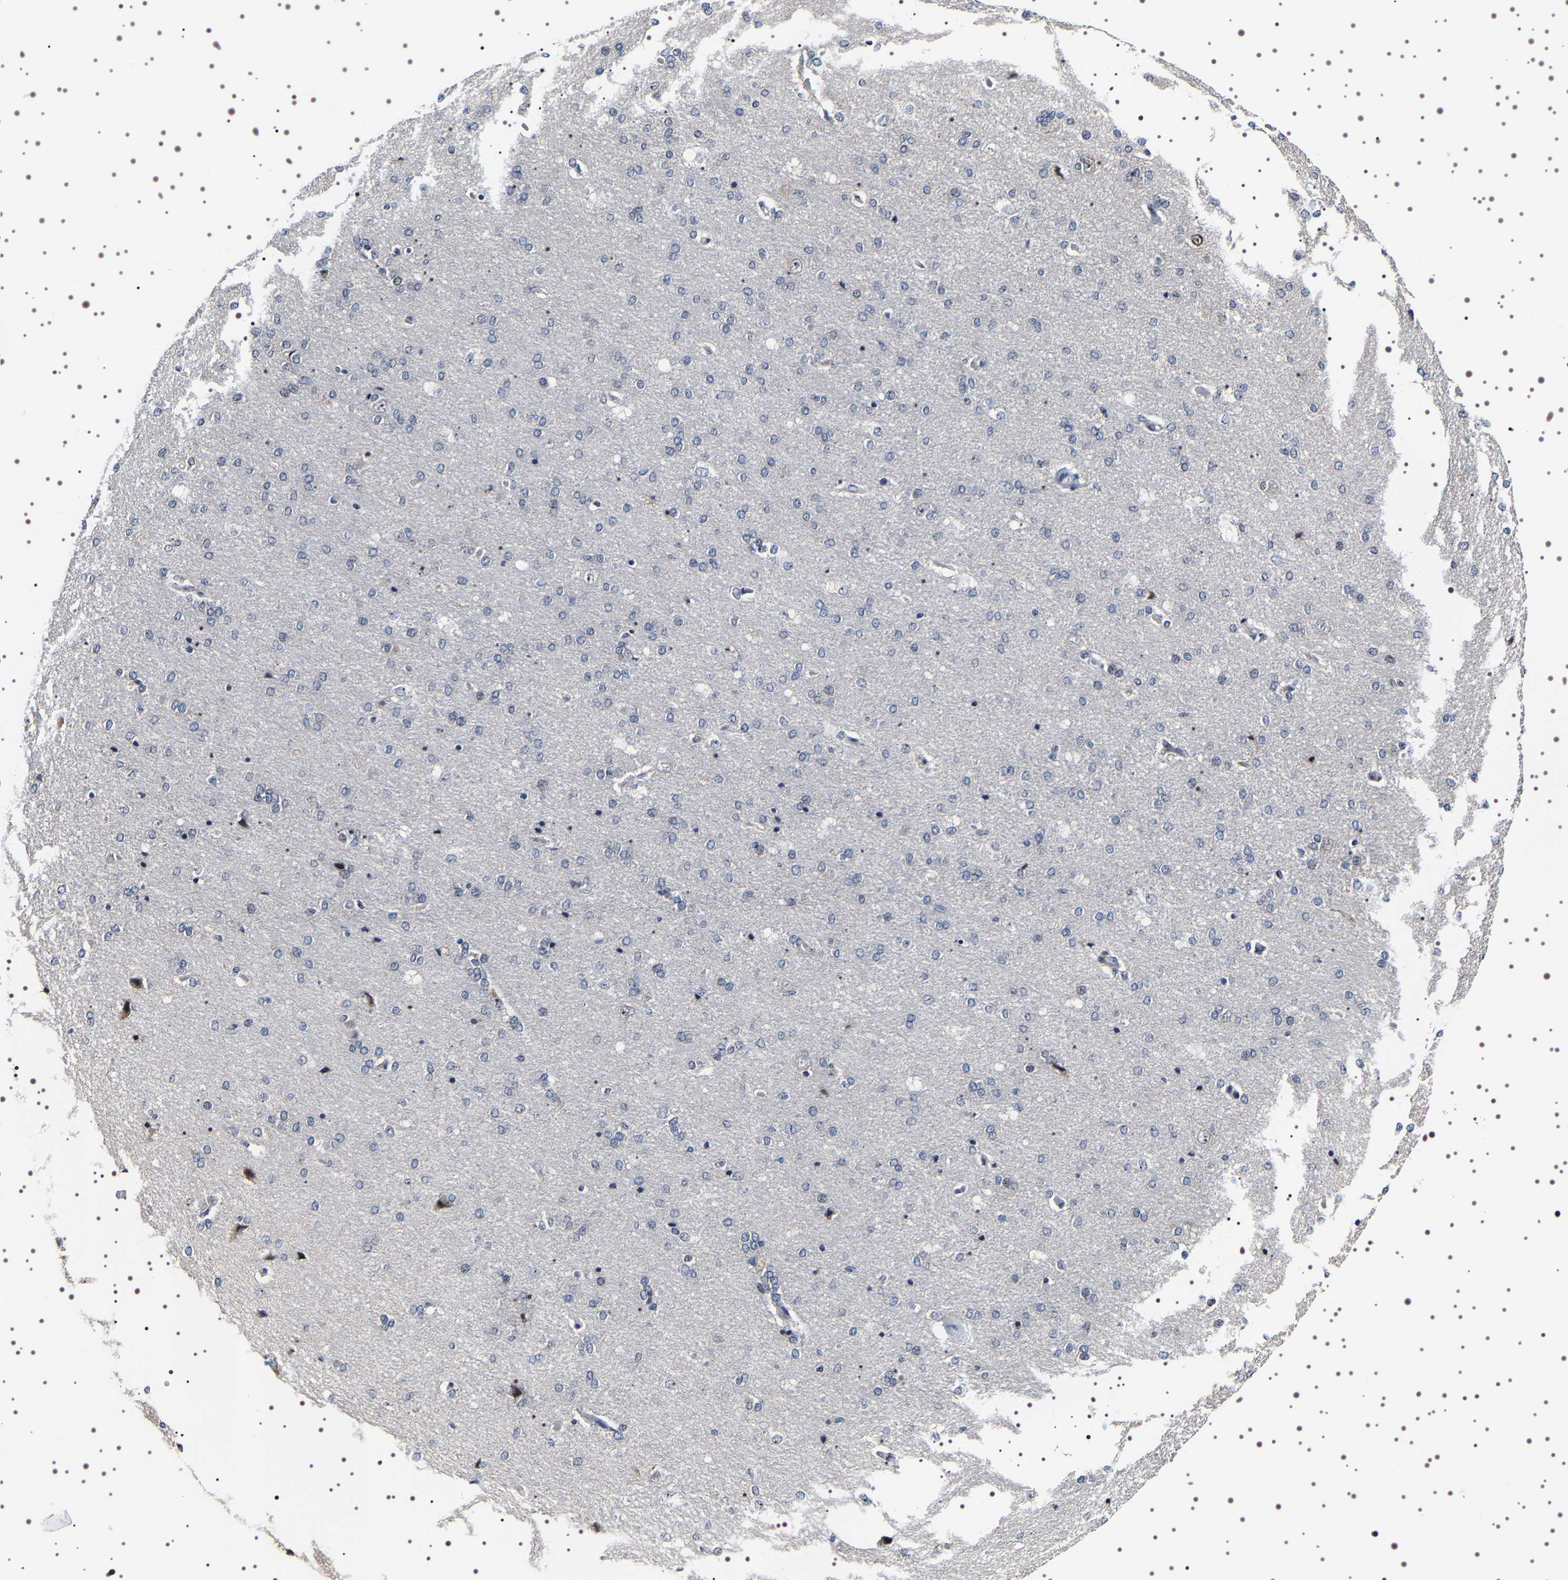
{"staining": {"intensity": "negative", "quantity": "none", "location": "none"}, "tissue": "cerebral cortex", "cell_type": "Endothelial cells", "image_type": "normal", "snomed": [{"axis": "morphology", "description": "Normal tissue, NOS"}, {"axis": "topography", "description": "Cerebral cortex"}], "caption": "A high-resolution image shows IHC staining of normal cerebral cortex, which reveals no significant positivity in endothelial cells.", "gene": "GNL3", "patient": {"sex": "male", "age": 62}}